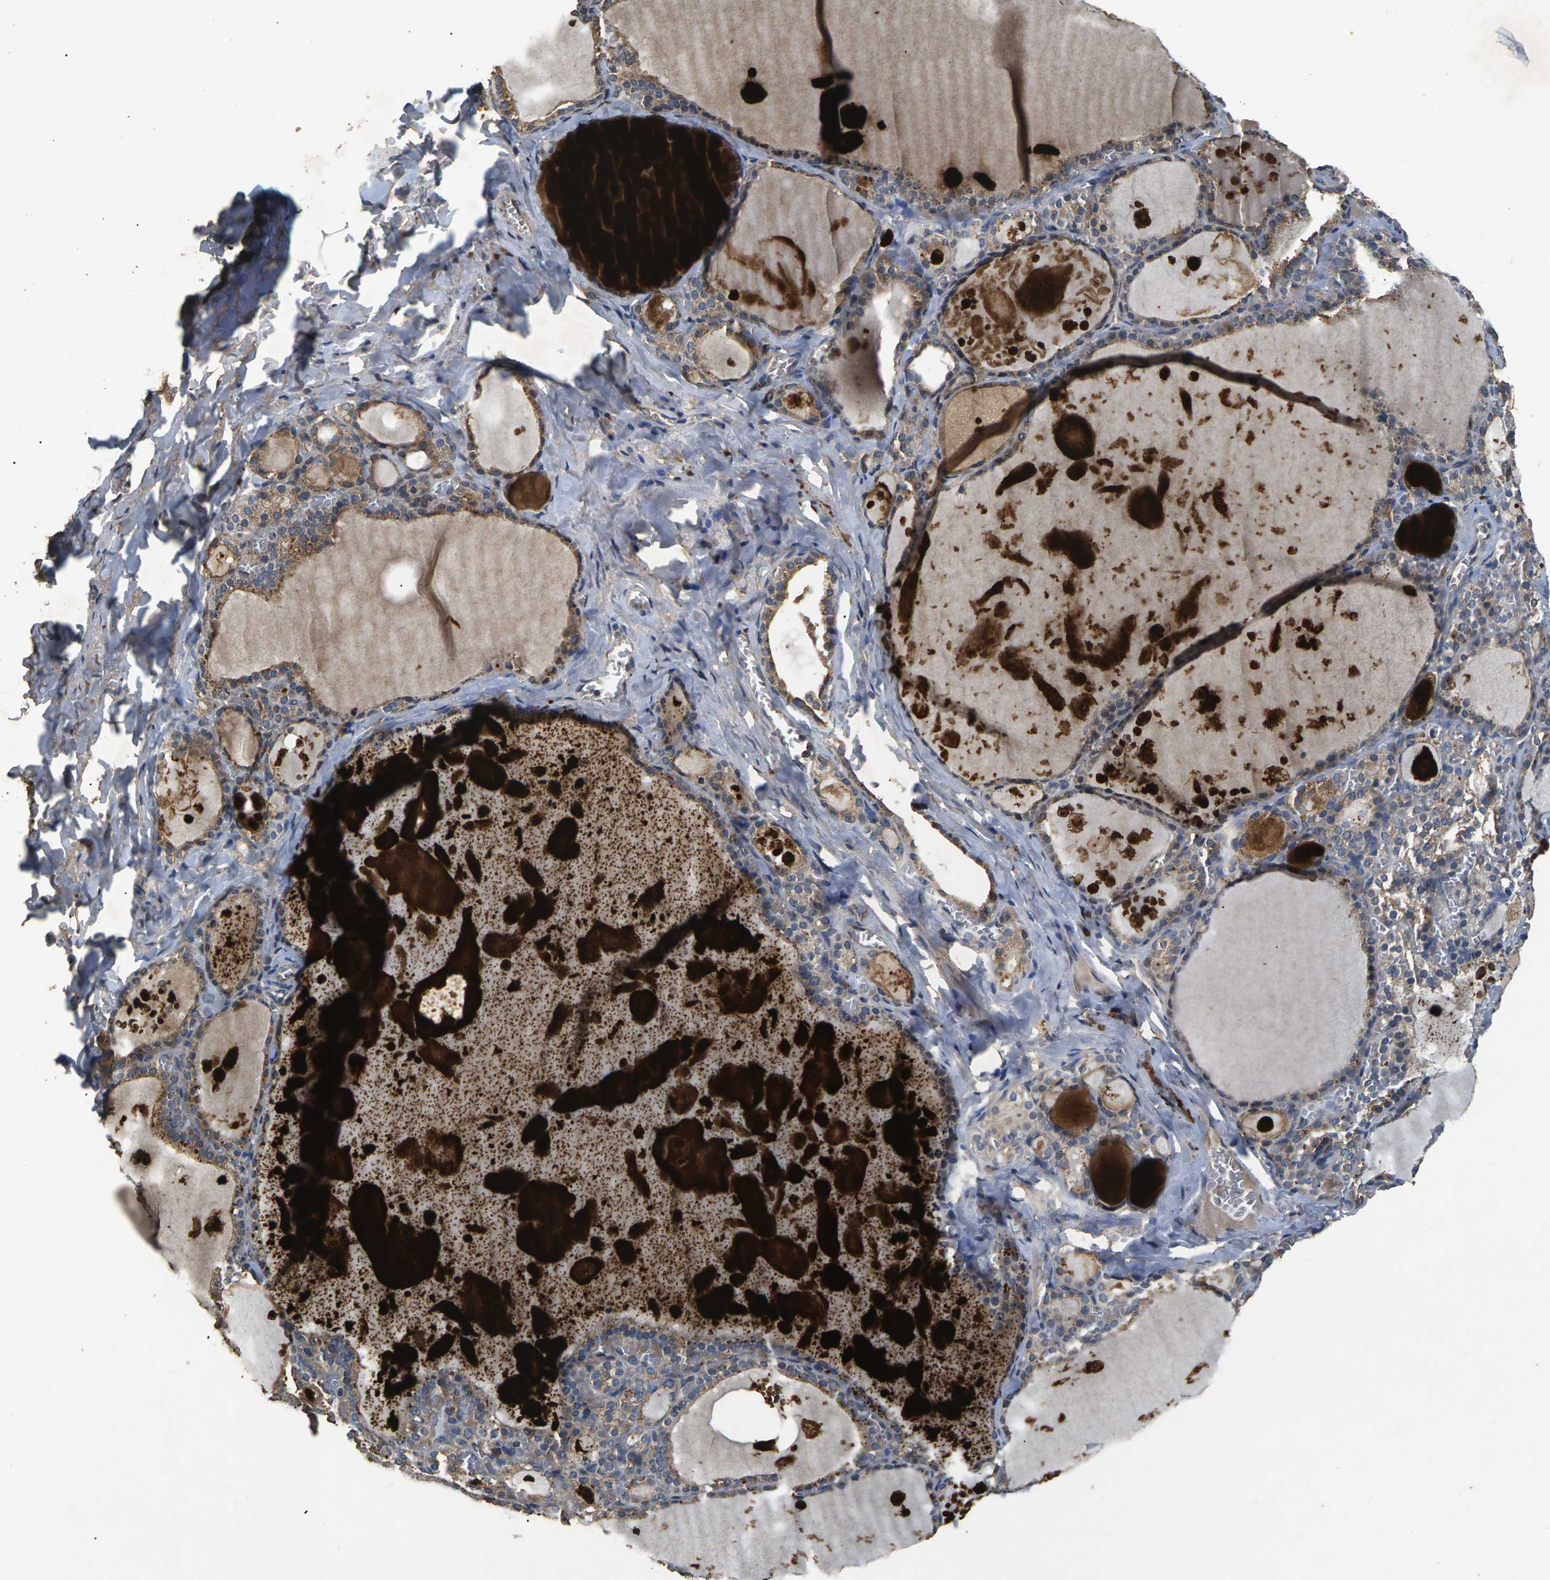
{"staining": {"intensity": "moderate", "quantity": ">75%", "location": "cytoplasmic/membranous"}, "tissue": "thyroid gland", "cell_type": "Glandular cells", "image_type": "normal", "snomed": [{"axis": "morphology", "description": "Normal tissue, NOS"}, {"axis": "topography", "description": "Thyroid gland"}], "caption": "Protein staining demonstrates moderate cytoplasmic/membranous staining in about >75% of glandular cells in benign thyroid gland.", "gene": "B4GAT1", "patient": {"sex": "male", "age": 56}}